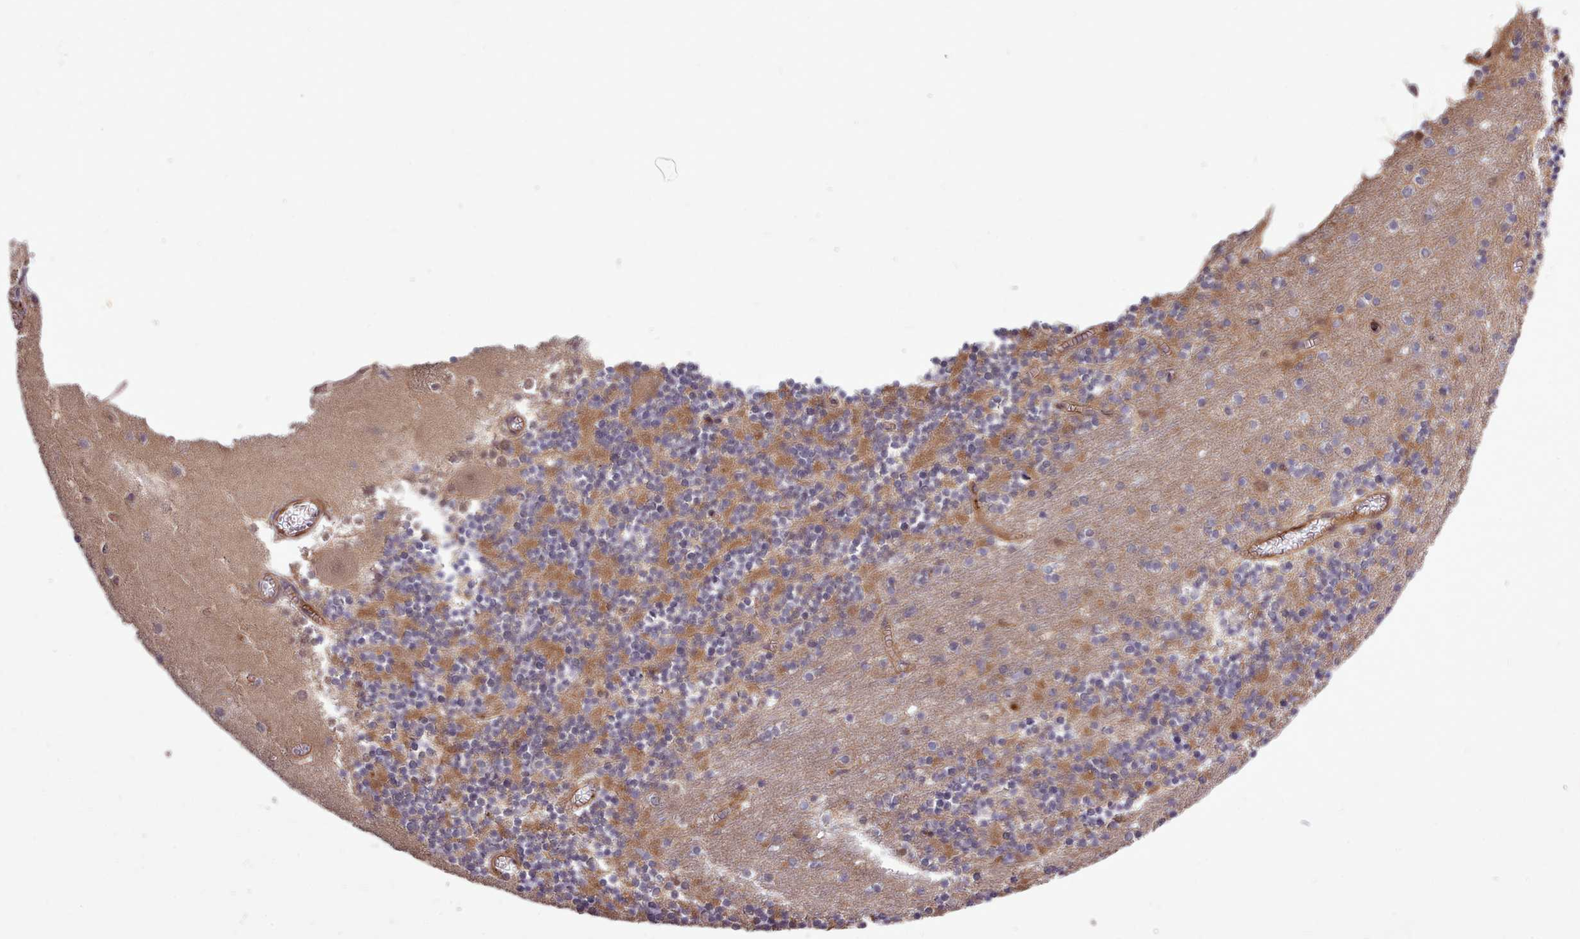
{"staining": {"intensity": "moderate", "quantity": ">75%", "location": "cytoplasmic/membranous"}, "tissue": "cerebellum", "cell_type": "Cells in granular layer", "image_type": "normal", "snomed": [{"axis": "morphology", "description": "Normal tissue, NOS"}, {"axis": "topography", "description": "Cerebellum"}], "caption": "Immunohistochemistry (IHC) of normal cerebellum displays medium levels of moderate cytoplasmic/membranous positivity in about >75% of cells in granular layer. (DAB (3,3'-diaminobenzidine) = brown stain, brightfield microscopy at high magnification).", "gene": "STUB1", "patient": {"sex": "female", "age": 28}}